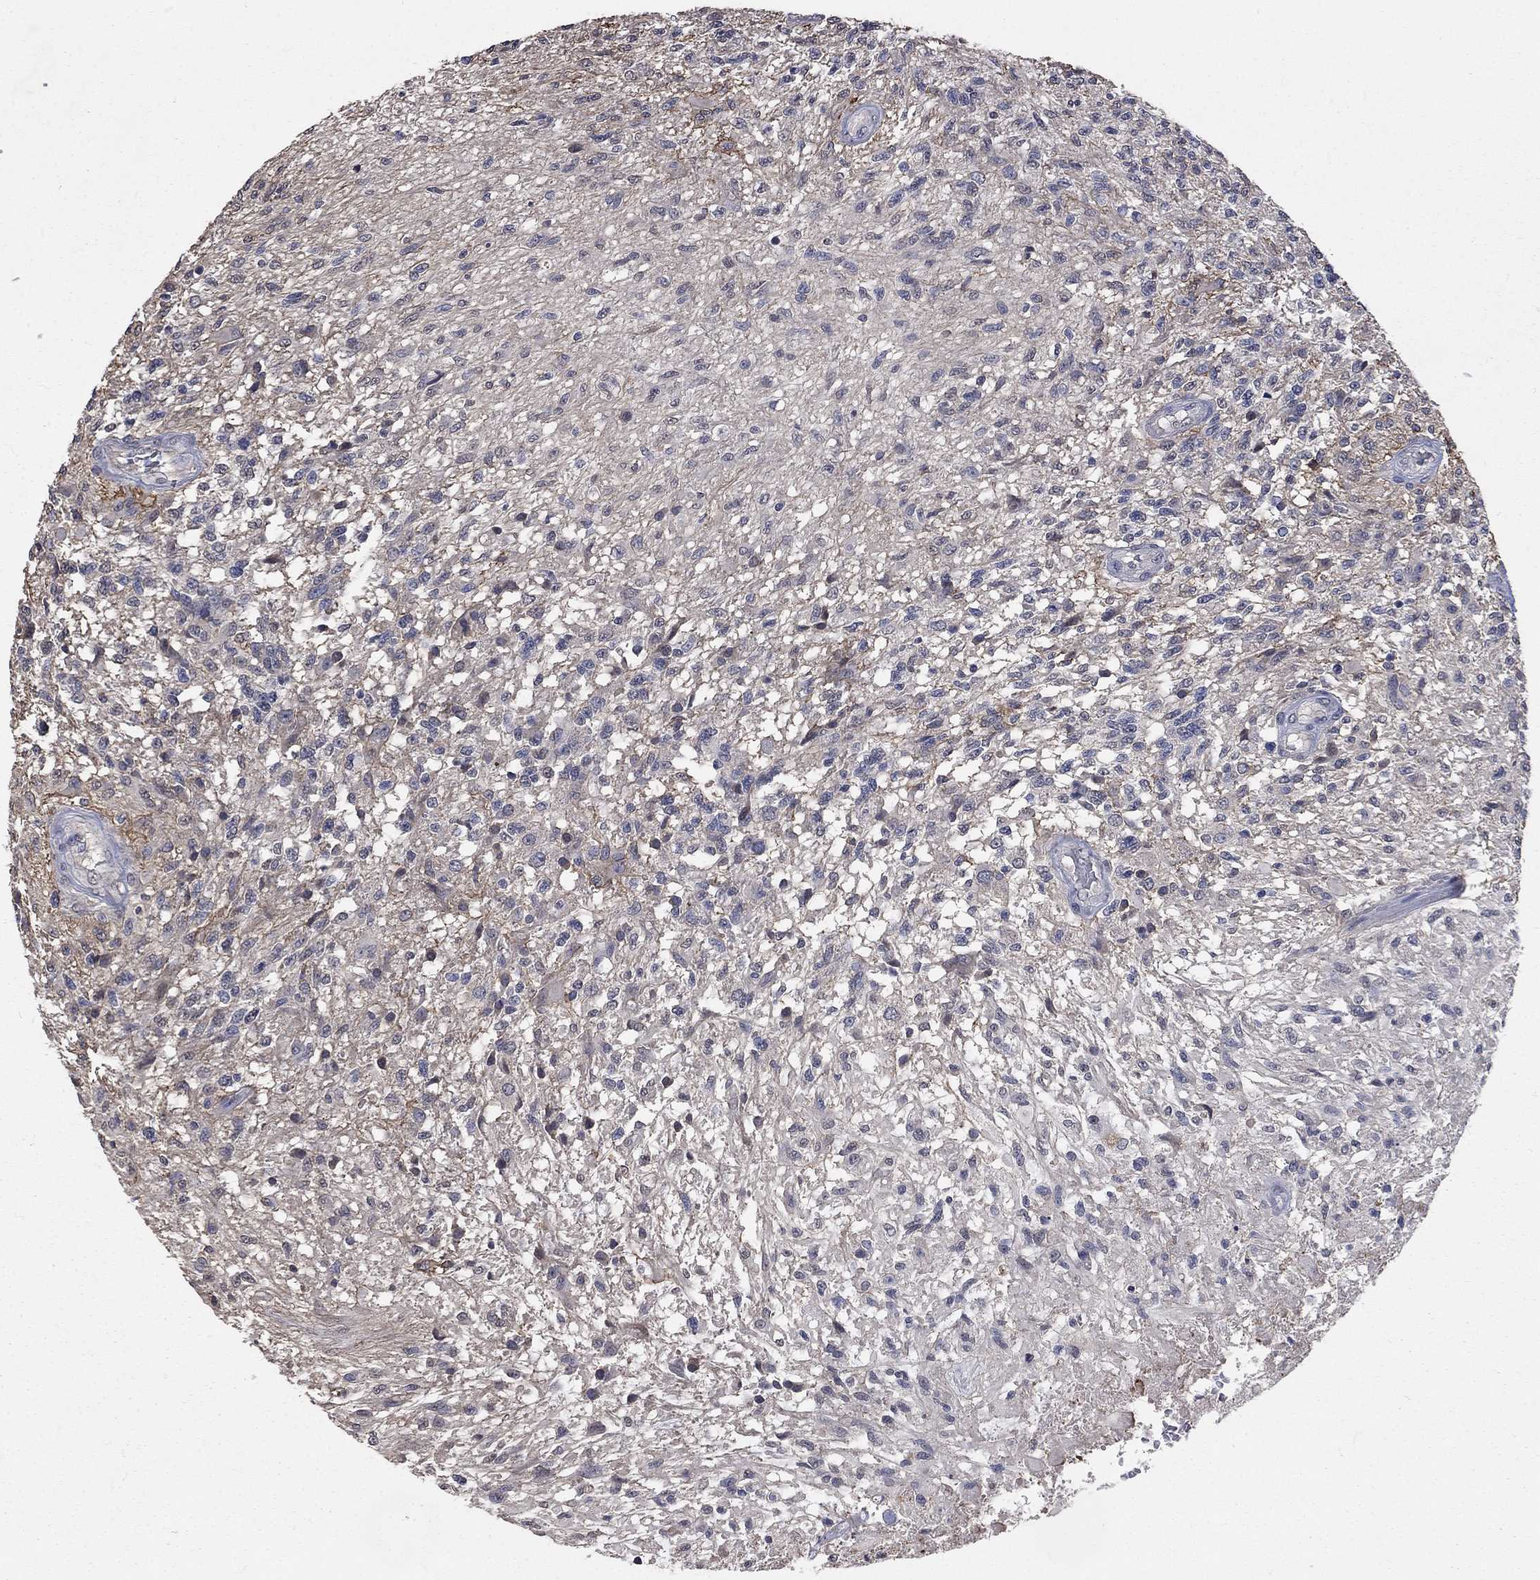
{"staining": {"intensity": "negative", "quantity": "none", "location": "none"}, "tissue": "glioma", "cell_type": "Tumor cells", "image_type": "cancer", "snomed": [{"axis": "morphology", "description": "Glioma, malignant, High grade"}, {"axis": "topography", "description": "Brain"}], "caption": "A histopathology image of human glioma is negative for staining in tumor cells. The staining is performed using DAB (3,3'-diaminobenzidine) brown chromogen with nuclei counter-stained in using hematoxylin.", "gene": "CHST5", "patient": {"sex": "male", "age": 56}}